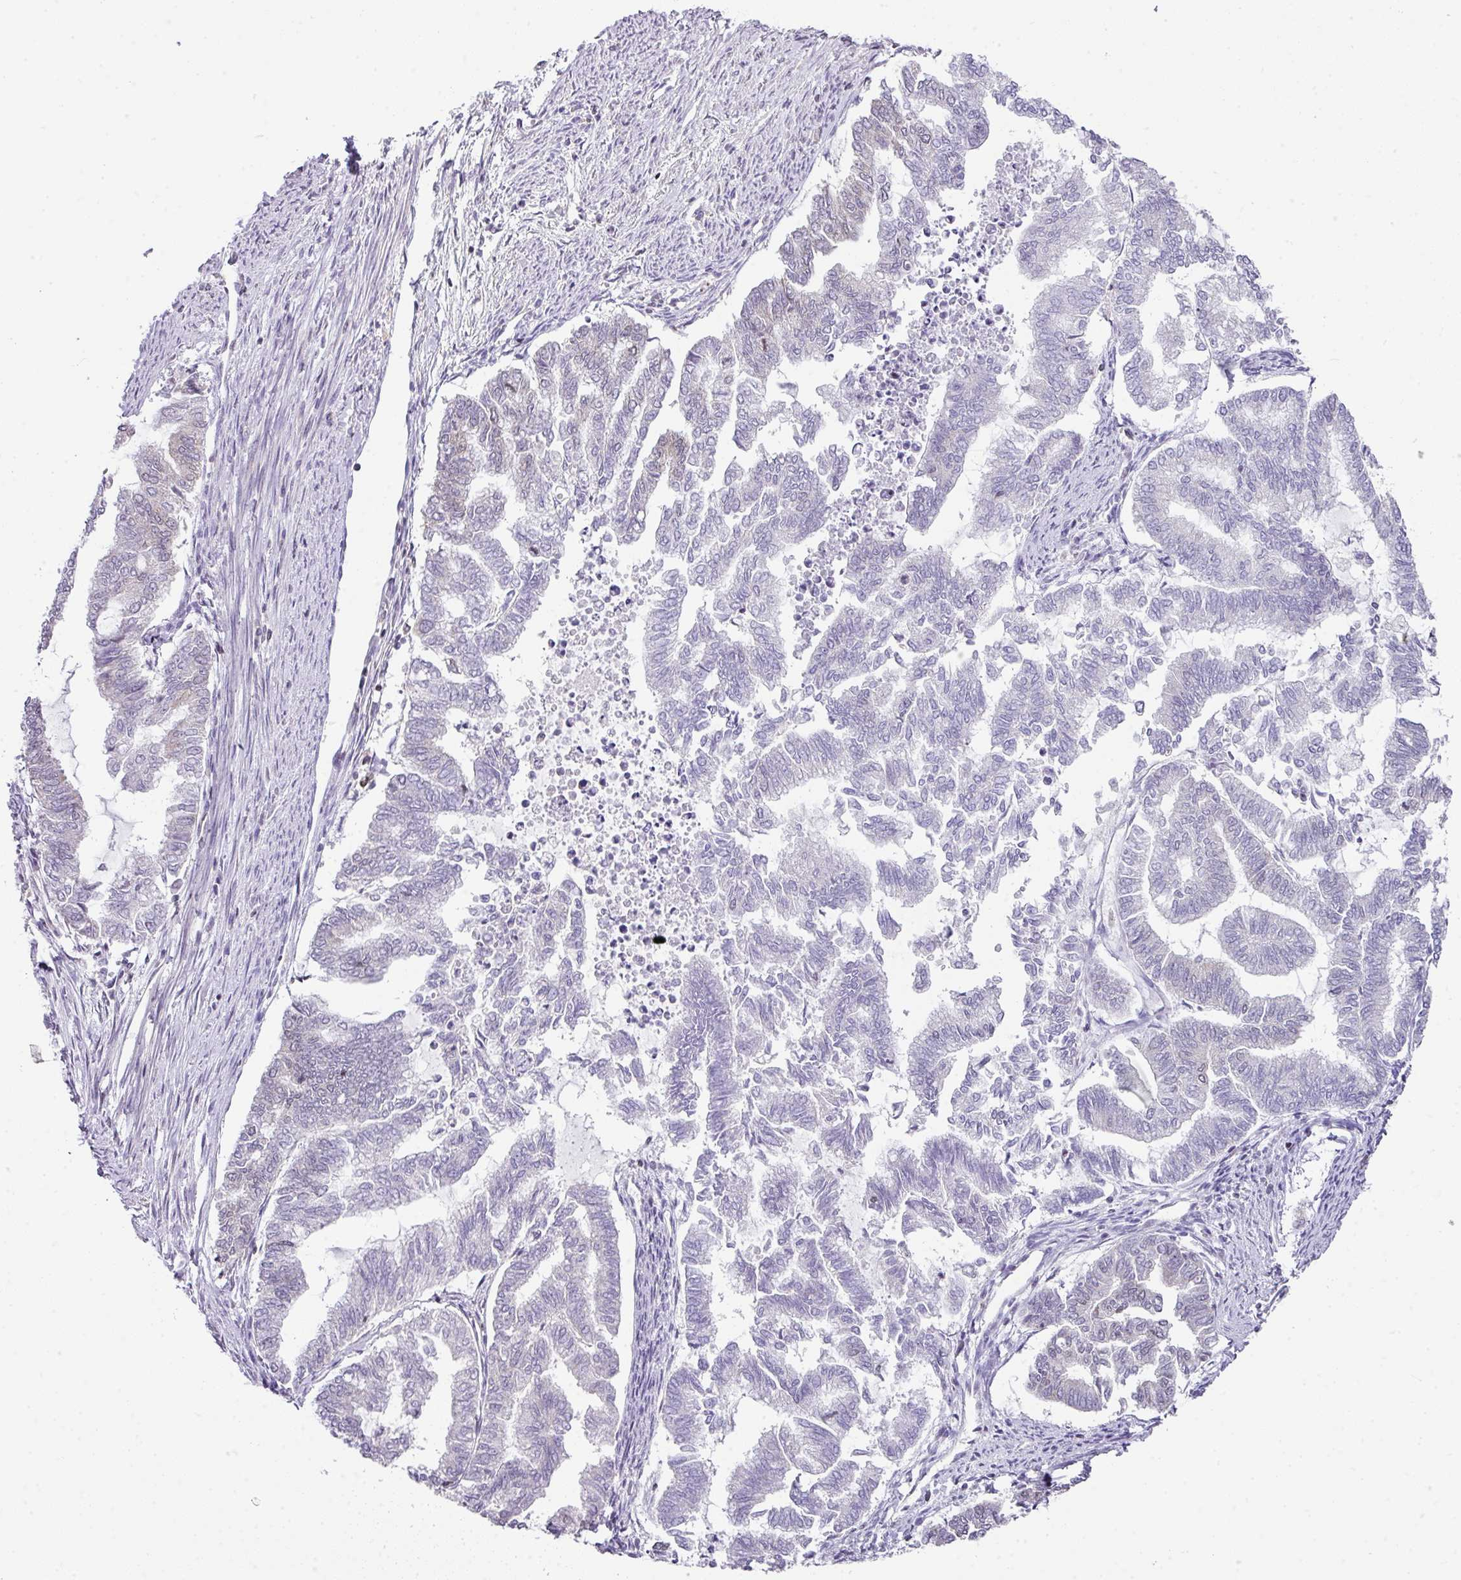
{"staining": {"intensity": "negative", "quantity": "none", "location": "none"}, "tissue": "endometrial cancer", "cell_type": "Tumor cells", "image_type": "cancer", "snomed": [{"axis": "morphology", "description": "Adenocarcinoma, NOS"}, {"axis": "topography", "description": "Endometrium"}], "caption": "Immunohistochemistry (IHC) histopathology image of neoplastic tissue: human endometrial cancer stained with DAB shows no significant protein staining in tumor cells. The staining was performed using DAB to visualize the protein expression in brown, while the nuclei were stained in blue with hematoxylin (Magnification: 20x).", "gene": "FAM32A", "patient": {"sex": "female", "age": 79}}